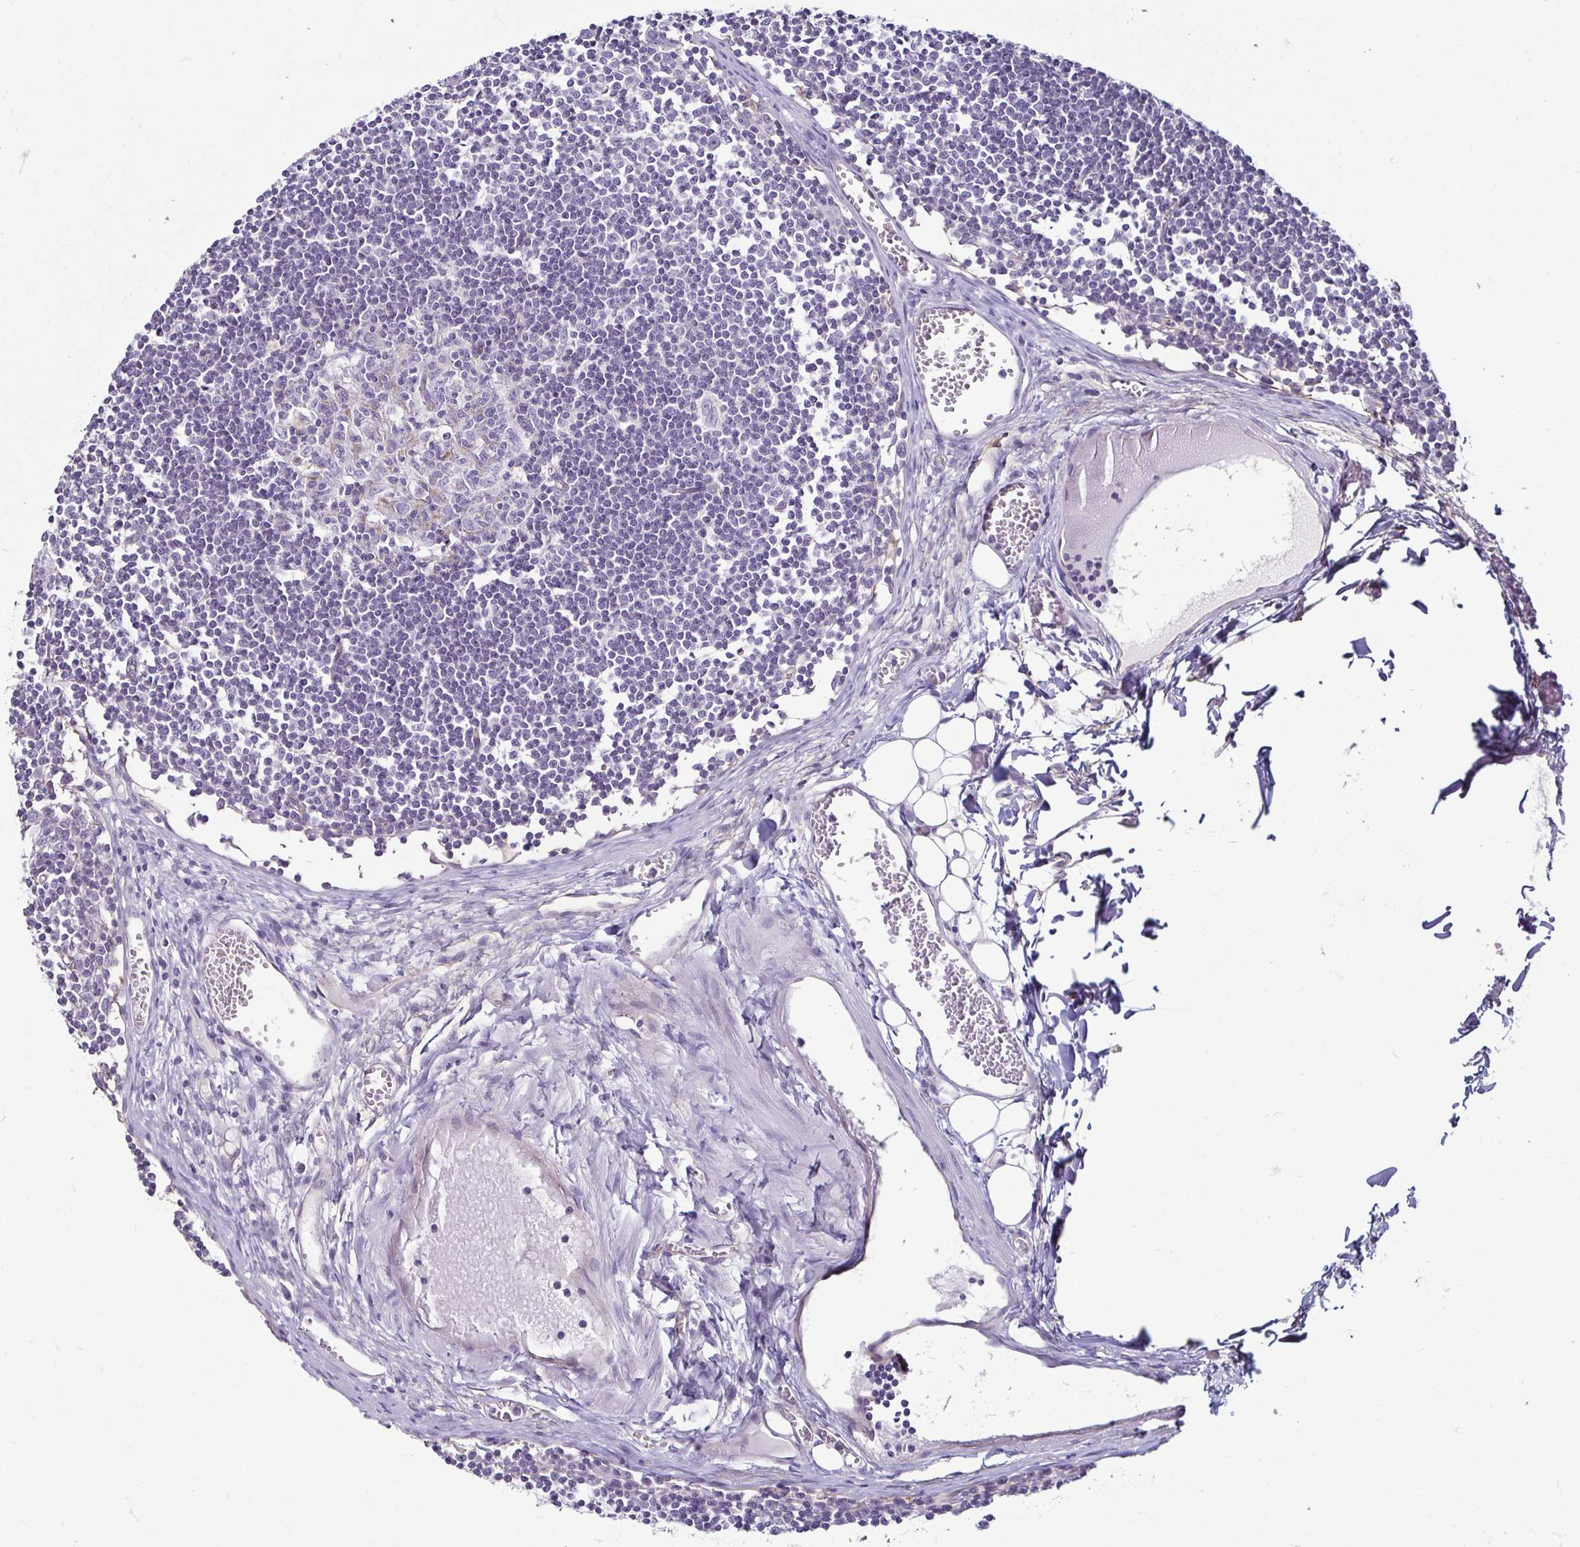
{"staining": {"intensity": "negative", "quantity": "none", "location": "none"}, "tissue": "lymph node", "cell_type": "Germinal center cells", "image_type": "normal", "snomed": [{"axis": "morphology", "description": "Normal tissue, NOS"}, {"axis": "topography", "description": "Lymph node"}], "caption": "This is a histopathology image of immunohistochemistry (IHC) staining of benign lymph node, which shows no staining in germinal center cells. (Stains: DAB (3,3'-diaminobenzidine) IHC with hematoxylin counter stain, Microscopy: brightfield microscopy at high magnification).", "gene": "CASP14", "patient": {"sex": "female", "age": 11}}